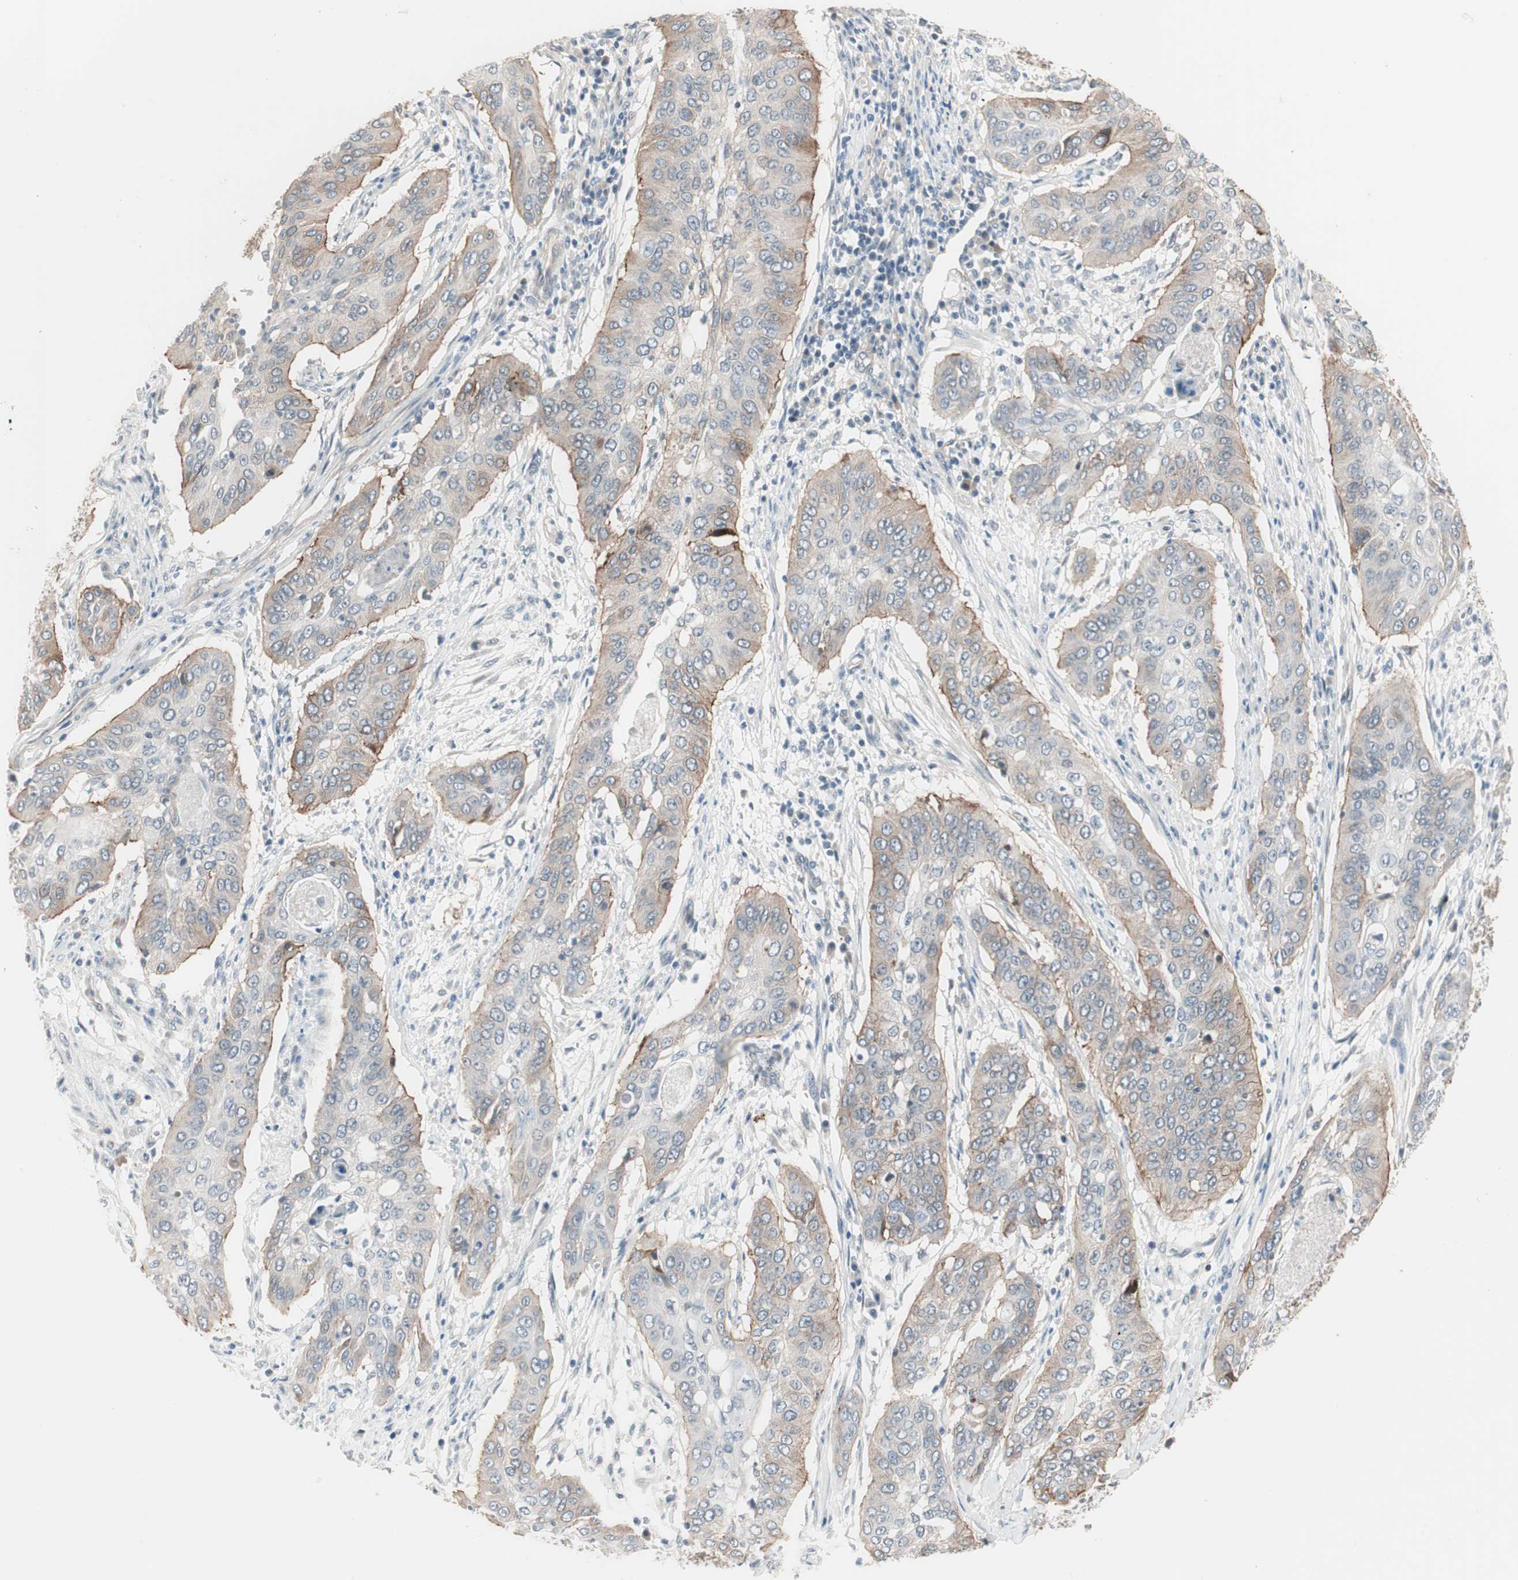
{"staining": {"intensity": "weak", "quantity": "25%-75%", "location": "cytoplasmic/membranous"}, "tissue": "cervical cancer", "cell_type": "Tumor cells", "image_type": "cancer", "snomed": [{"axis": "morphology", "description": "Squamous cell carcinoma, NOS"}, {"axis": "topography", "description": "Cervix"}], "caption": "About 25%-75% of tumor cells in human cervical cancer show weak cytoplasmic/membranous protein positivity as visualized by brown immunohistochemical staining.", "gene": "ITGB4", "patient": {"sex": "female", "age": 39}}